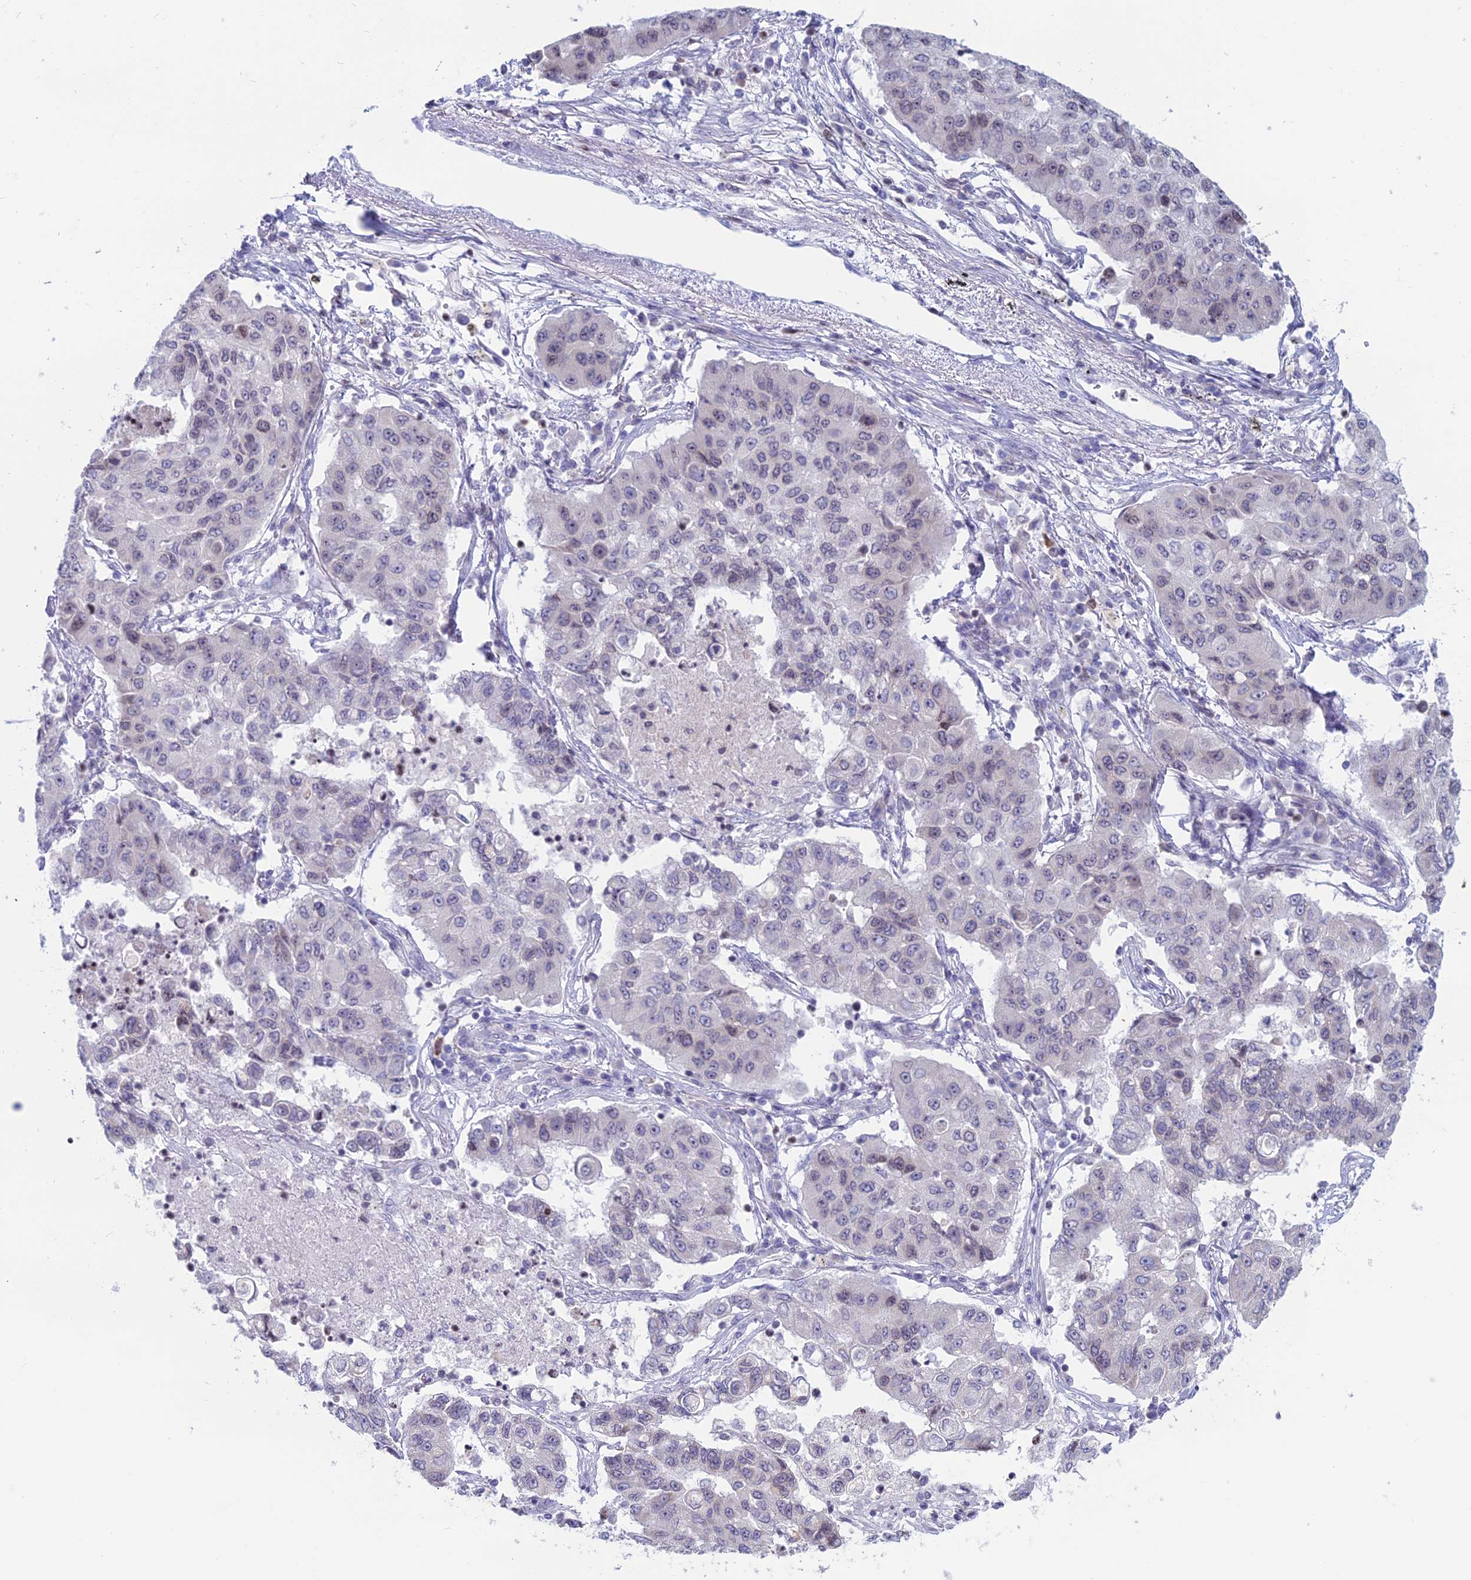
{"staining": {"intensity": "negative", "quantity": "none", "location": "none"}, "tissue": "lung cancer", "cell_type": "Tumor cells", "image_type": "cancer", "snomed": [{"axis": "morphology", "description": "Squamous cell carcinoma, NOS"}, {"axis": "topography", "description": "Lung"}], "caption": "Tumor cells show no significant expression in lung cancer.", "gene": "CERS6", "patient": {"sex": "male", "age": 74}}